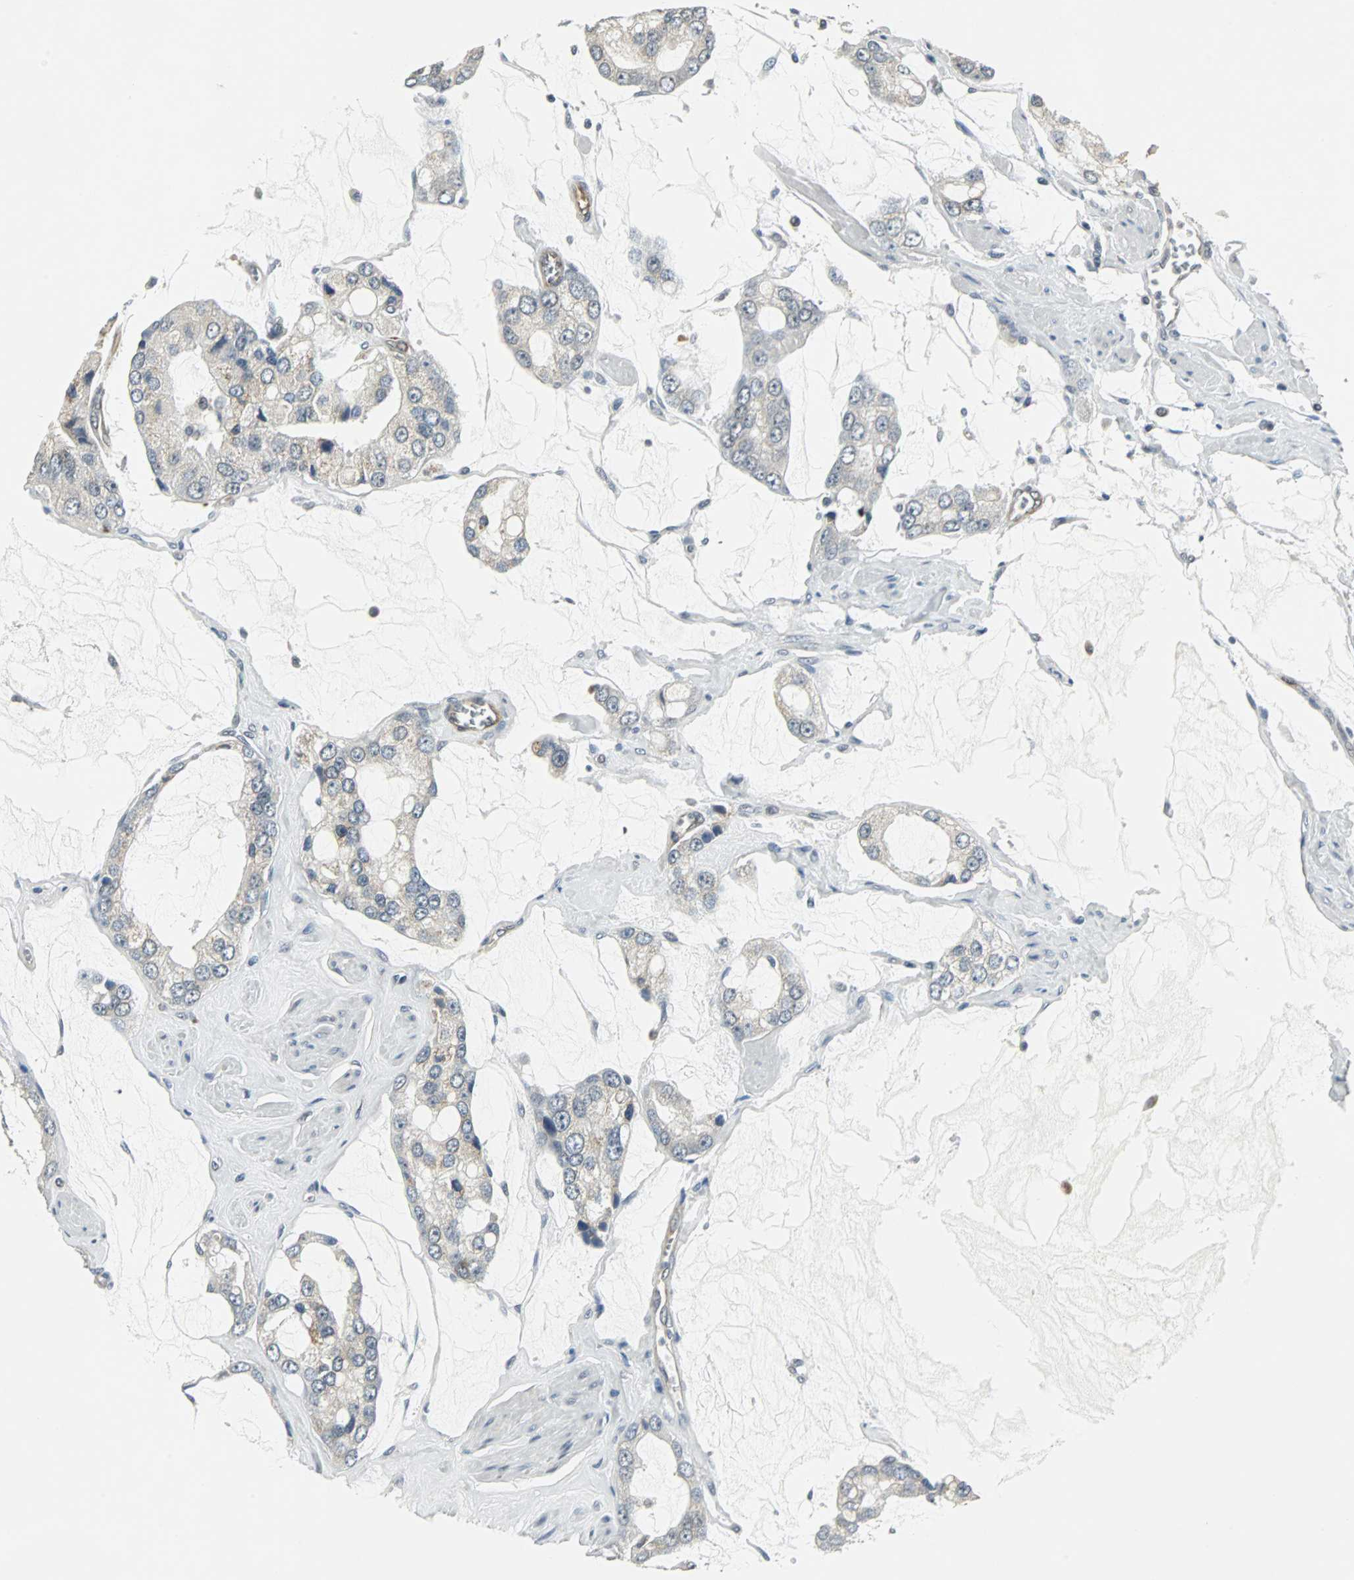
{"staining": {"intensity": "negative", "quantity": "none", "location": "none"}, "tissue": "prostate cancer", "cell_type": "Tumor cells", "image_type": "cancer", "snomed": [{"axis": "morphology", "description": "Adenocarcinoma, High grade"}, {"axis": "topography", "description": "Prostate"}], "caption": "High power microscopy micrograph of an IHC histopathology image of high-grade adenocarcinoma (prostate), revealing no significant staining in tumor cells.", "gene": "MED4", "patient": {"sex": "male", "age": 67}}